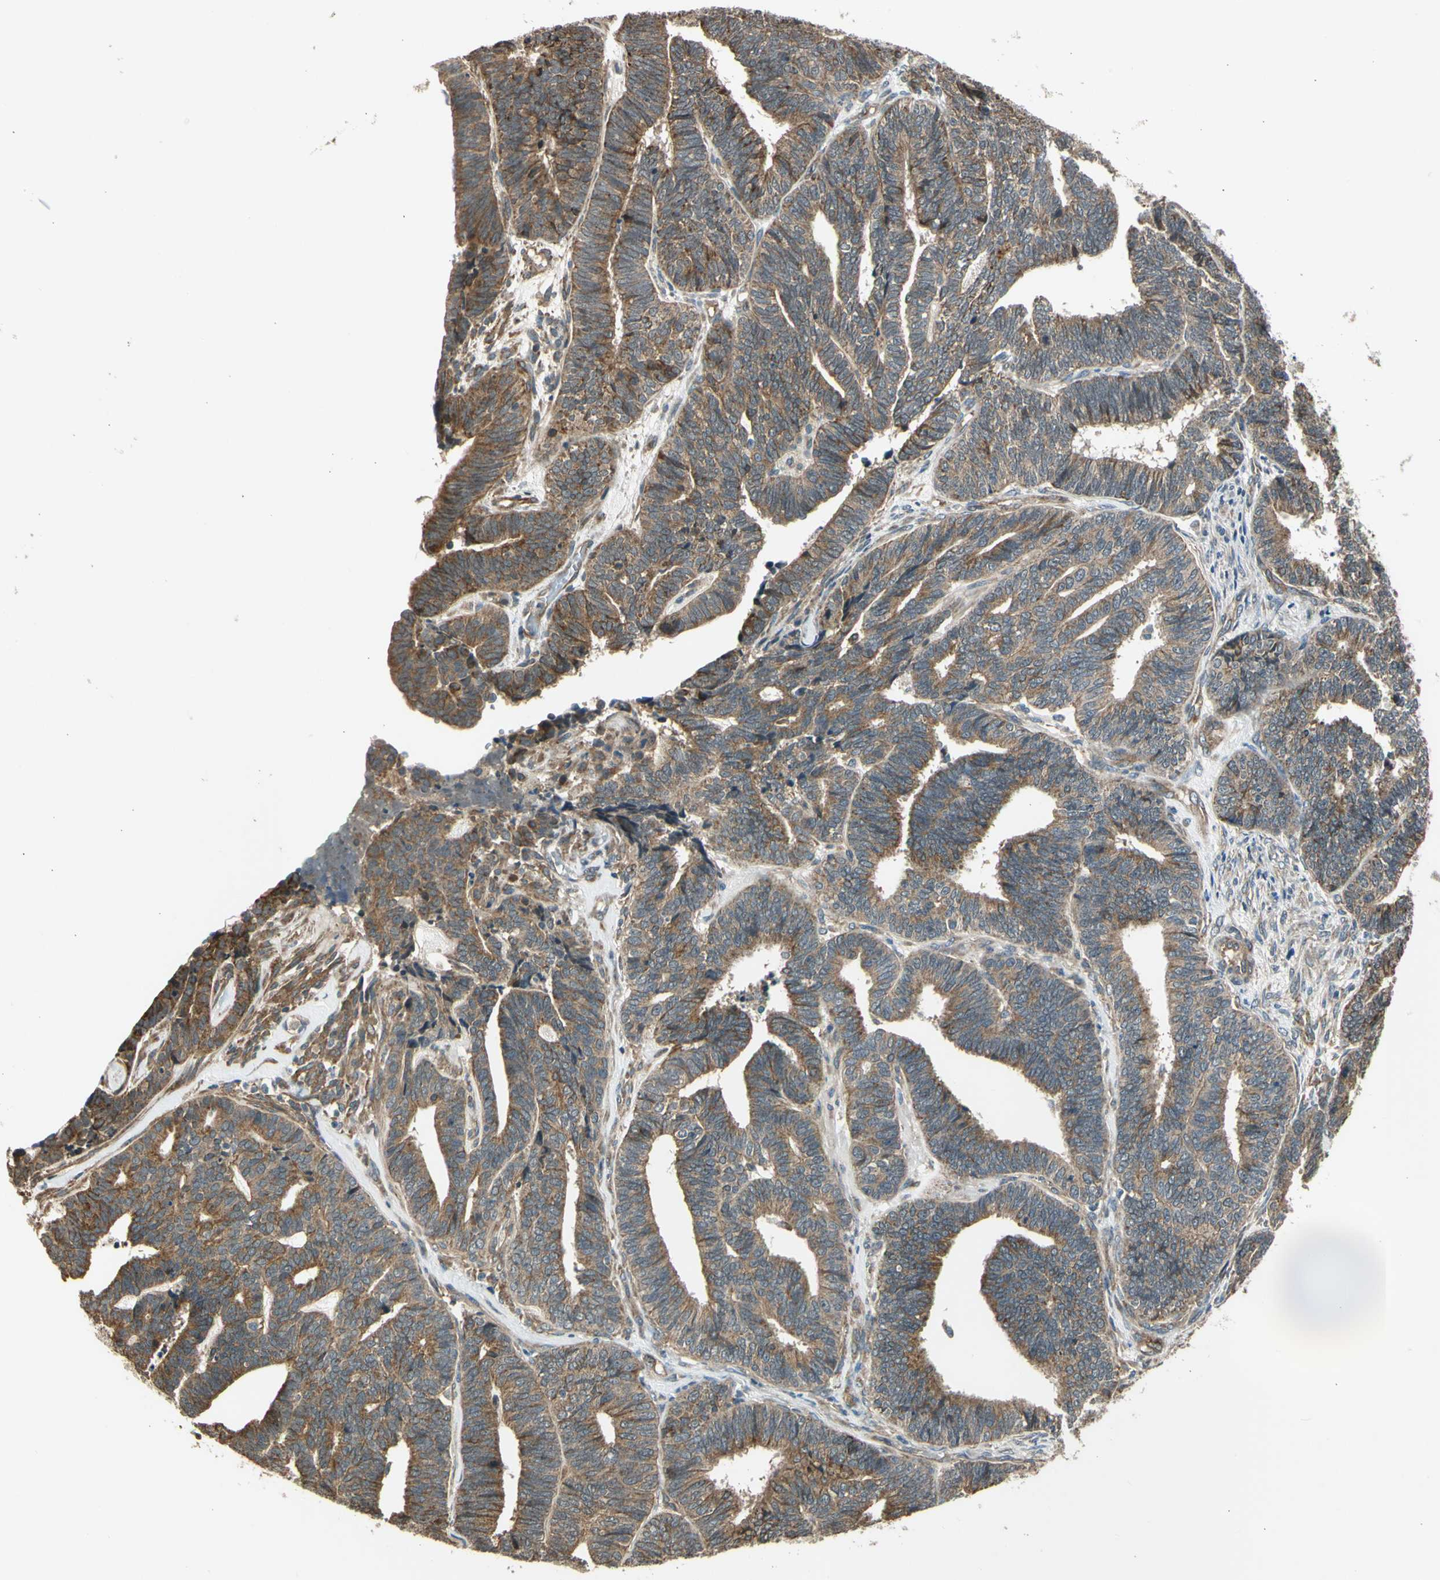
{"staining": {"intensity": "moderate", "quantity": ">75%", "location": "cytoplasmic/membranous"}, "tissue": "endometrial cancer", "cell_type": "Tumor cells", "image_type": "cancer", "snomed": [{"axis": "morphology", "description": "Adenocarcinoma, NOS"}, {"axis": "topography", "description": "Endometrium"}], "caption": "A medium amount of moderate cytoplasmic/membranous staining is identified in approximately >75% of tumor cells in adenocarcinoma (endometrial) tissue.", "gene": "EFNB2", "patient": {"sex": "female", "age": 70}}